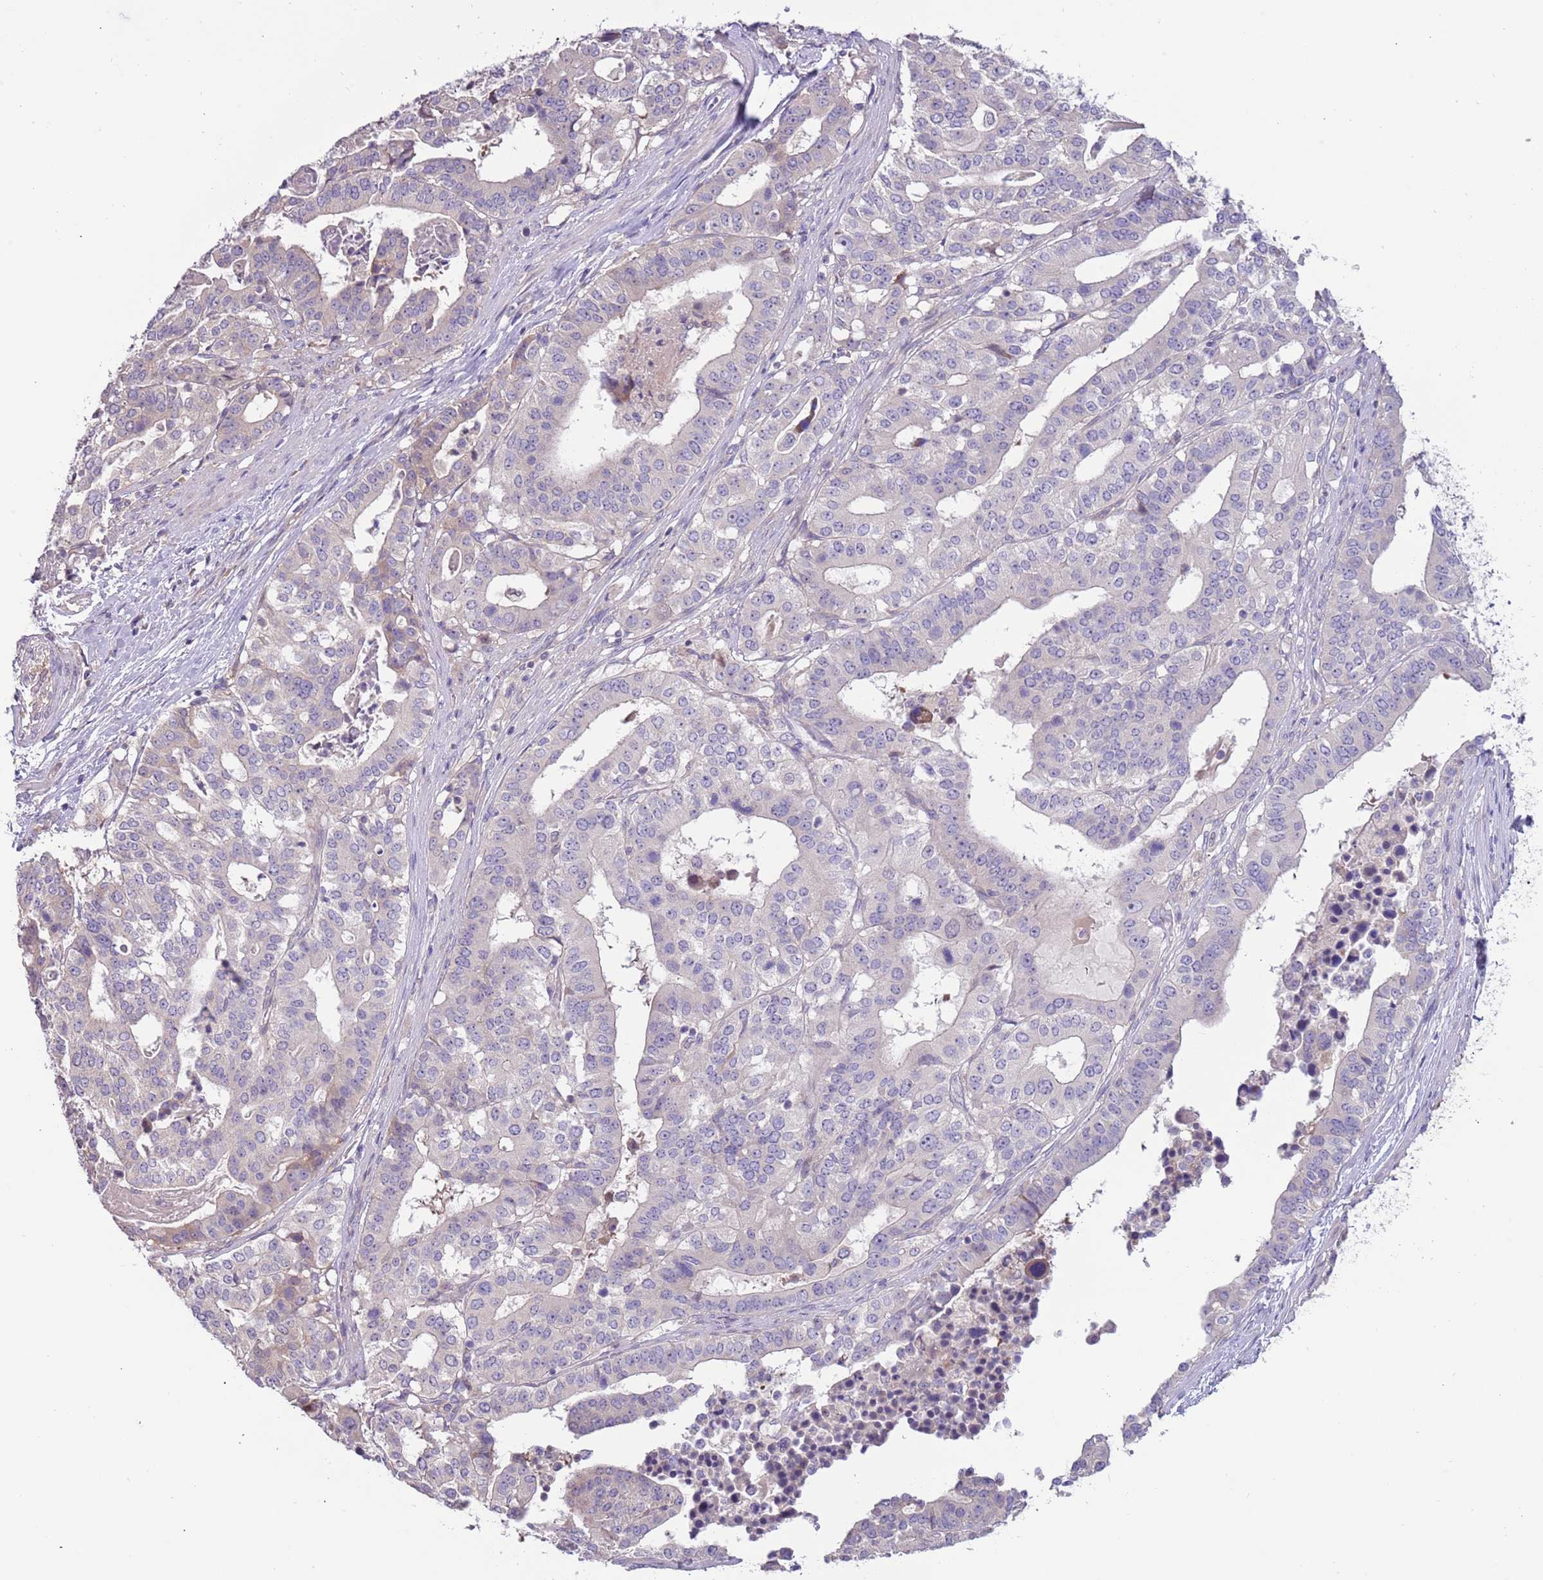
{"staining": {"intensity": "negative", "quantity": "none", "location": "none"}, "tissue": "stomach cancer", "cell_type": "Tumor cells", "image_type": "cancer", "snomed": [{"axis": "morphology", "description": "Adenocarcinoma, NOS"}, {"axis": "topography", "description": "Stomach"}], "caption": "An IHC histopathology image of stomach cancer is shown. There is no staining in tumor cells of stomach cancer. The staining is performed using DAB brown chromogen with nuclei counter-stained in using hematoxylin.", "gene": "CABYR", "patient": {"sex": "male", "age": 48}}